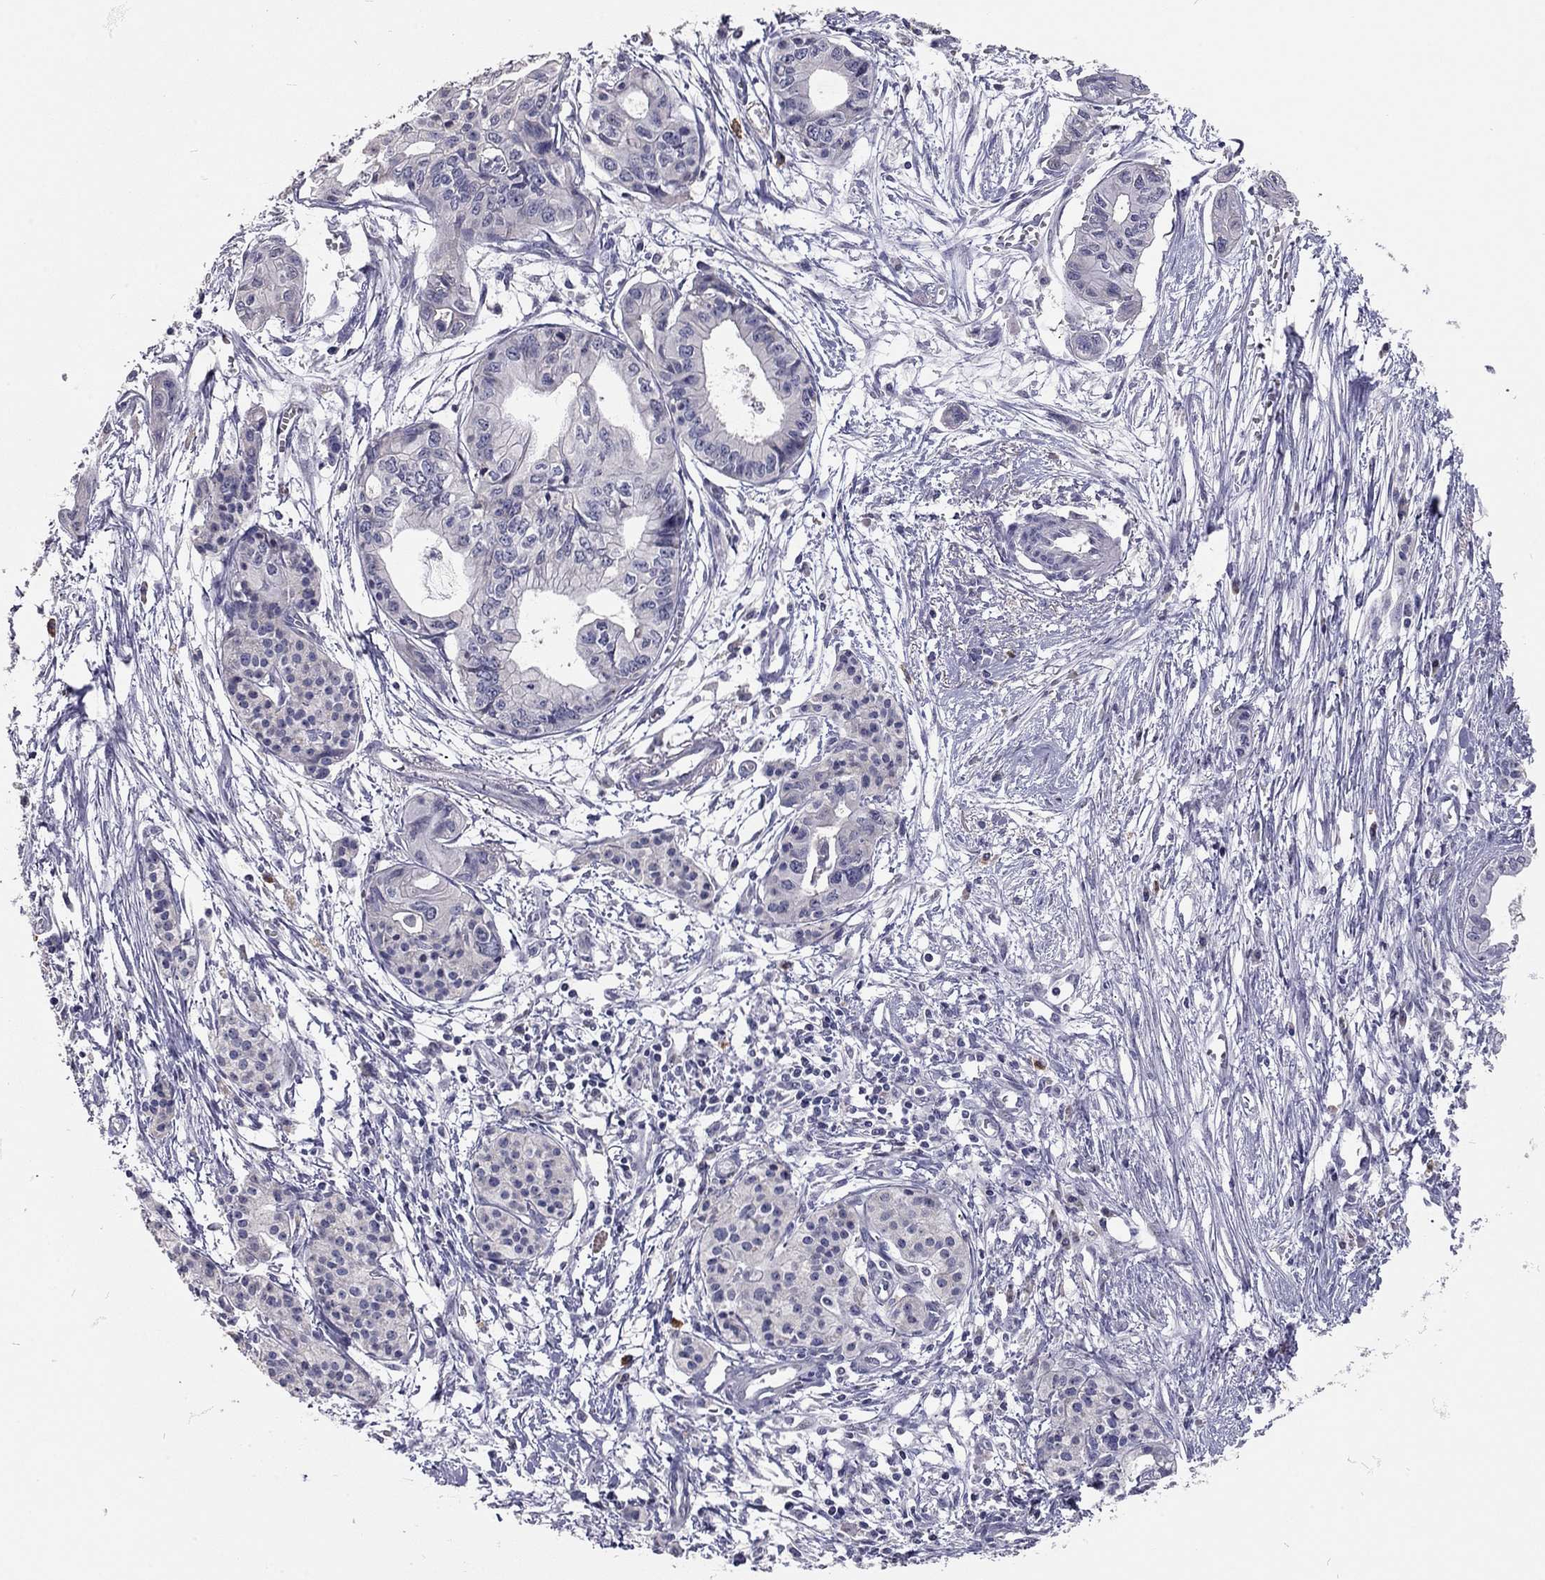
{"staining": {"intensity": "negative", "quantity": "none", "location": "none"}, "tissue": "pancreatic cancer", "cell_type": "Tumor cells", "image_type": "cancer", "snomed": [{"axis": "morphology", "description": "Adenocarcinoma, NOS"}, {"axis": "topography", "description": "Pancreas"}], "caption": "DAB immunohistochemical staining of adenocarcinoma (pancreatic) reveals no significant expression in tumor cells. The staining was performed using DAB (3,3'-diaminobenzidine) to visualize the protein expression in brown, while the nuclei were stained in blue with hematoxylin (Magnification: 20x).", "gene": "SCARB1", "patient": {"sex": "female", "age": 76}}